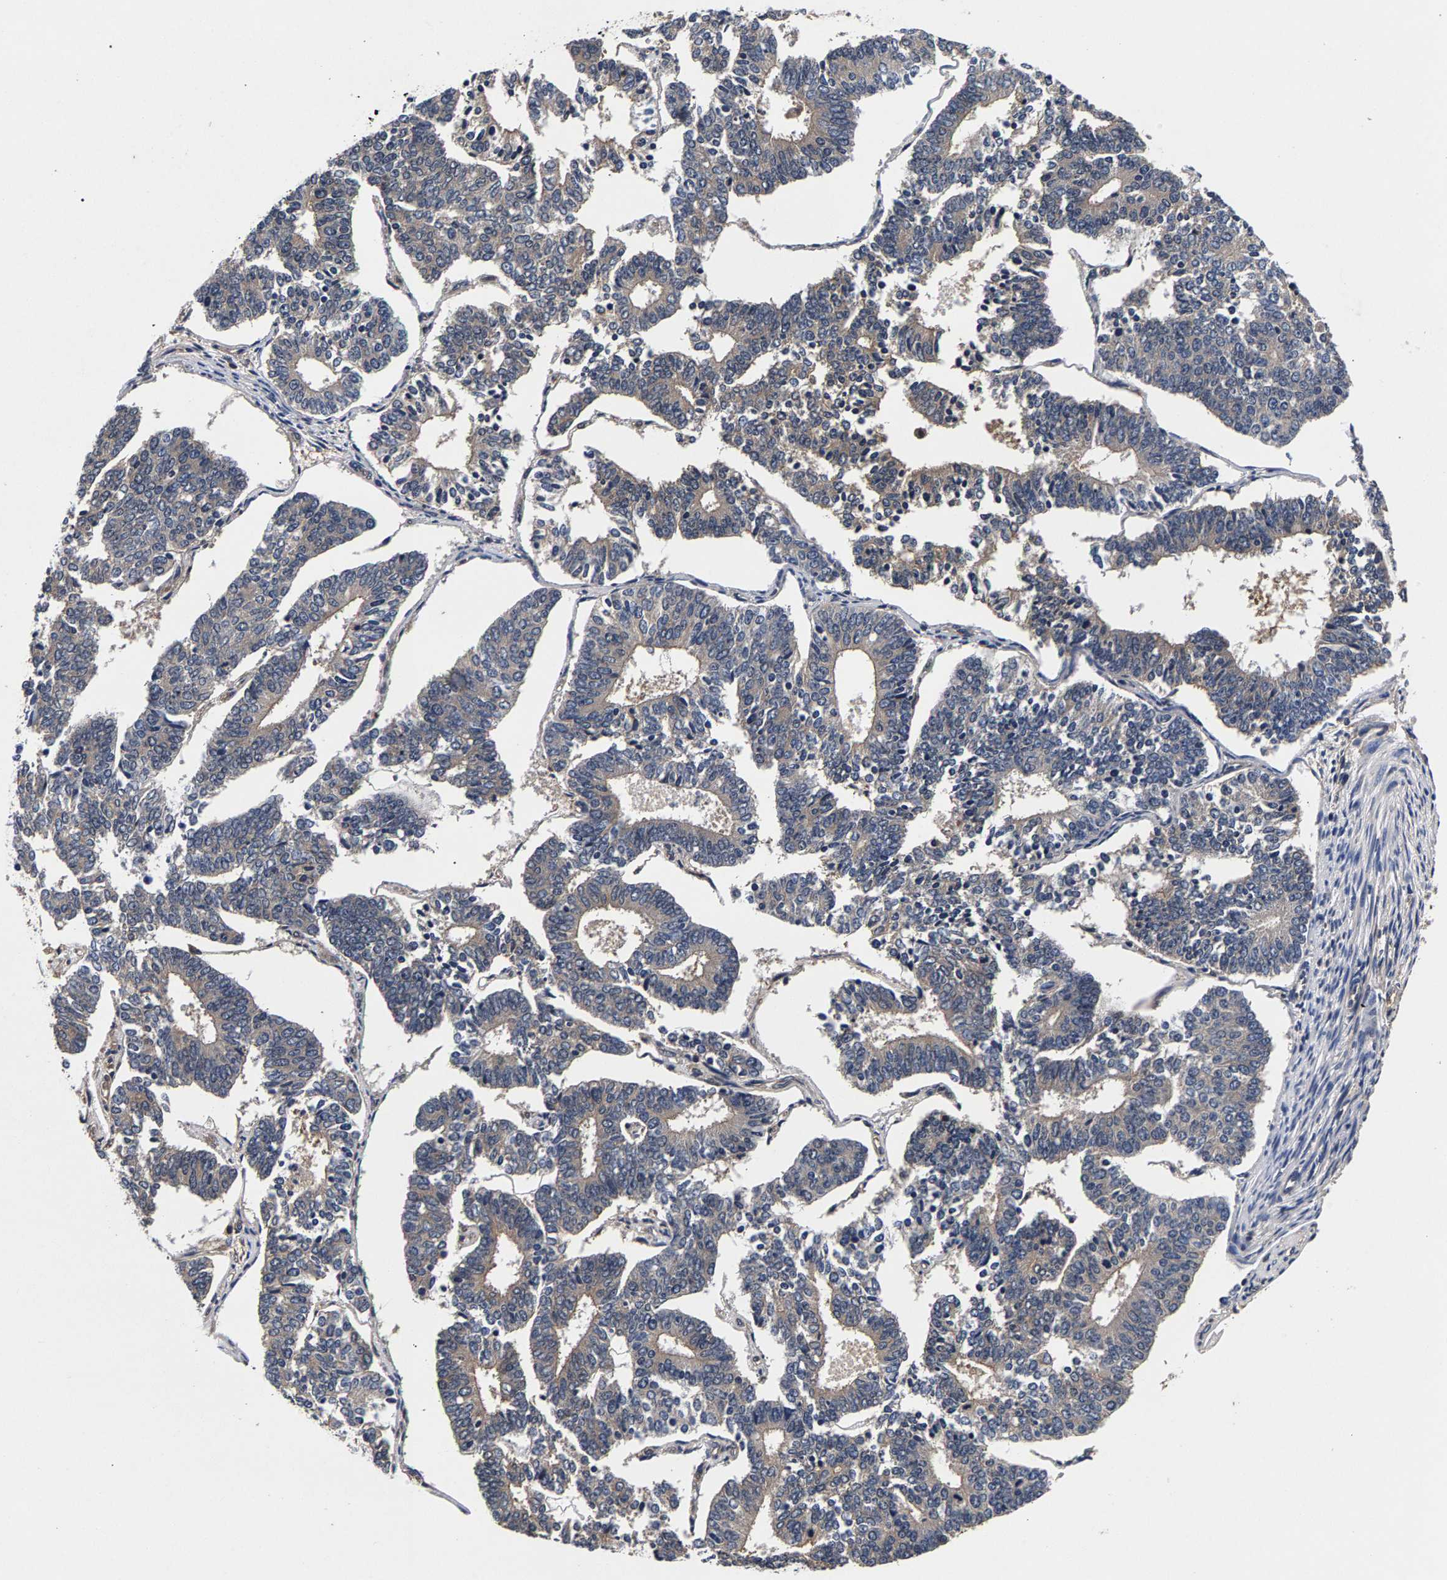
{"staining": {"intensity": "weak", "quantity": "<25%", "location": "cytoplasmic/membranous"}, "tissue": "endometrial cancer", "cell_type": "Tumor cells", "image_type": "cancer", "snomed": [{"axis": "morphology", "description": "Adenocarcinoma, NOS"}, {"axis": "topography", "description": "Endometrium"}], "caption": "DAB immunohistochemical staining of adenocarcinoma (endometrial) displays no significant staining in tumor cells.", "gene": "MARCHF7", "patient": {"sex": "female", "age": 70}}